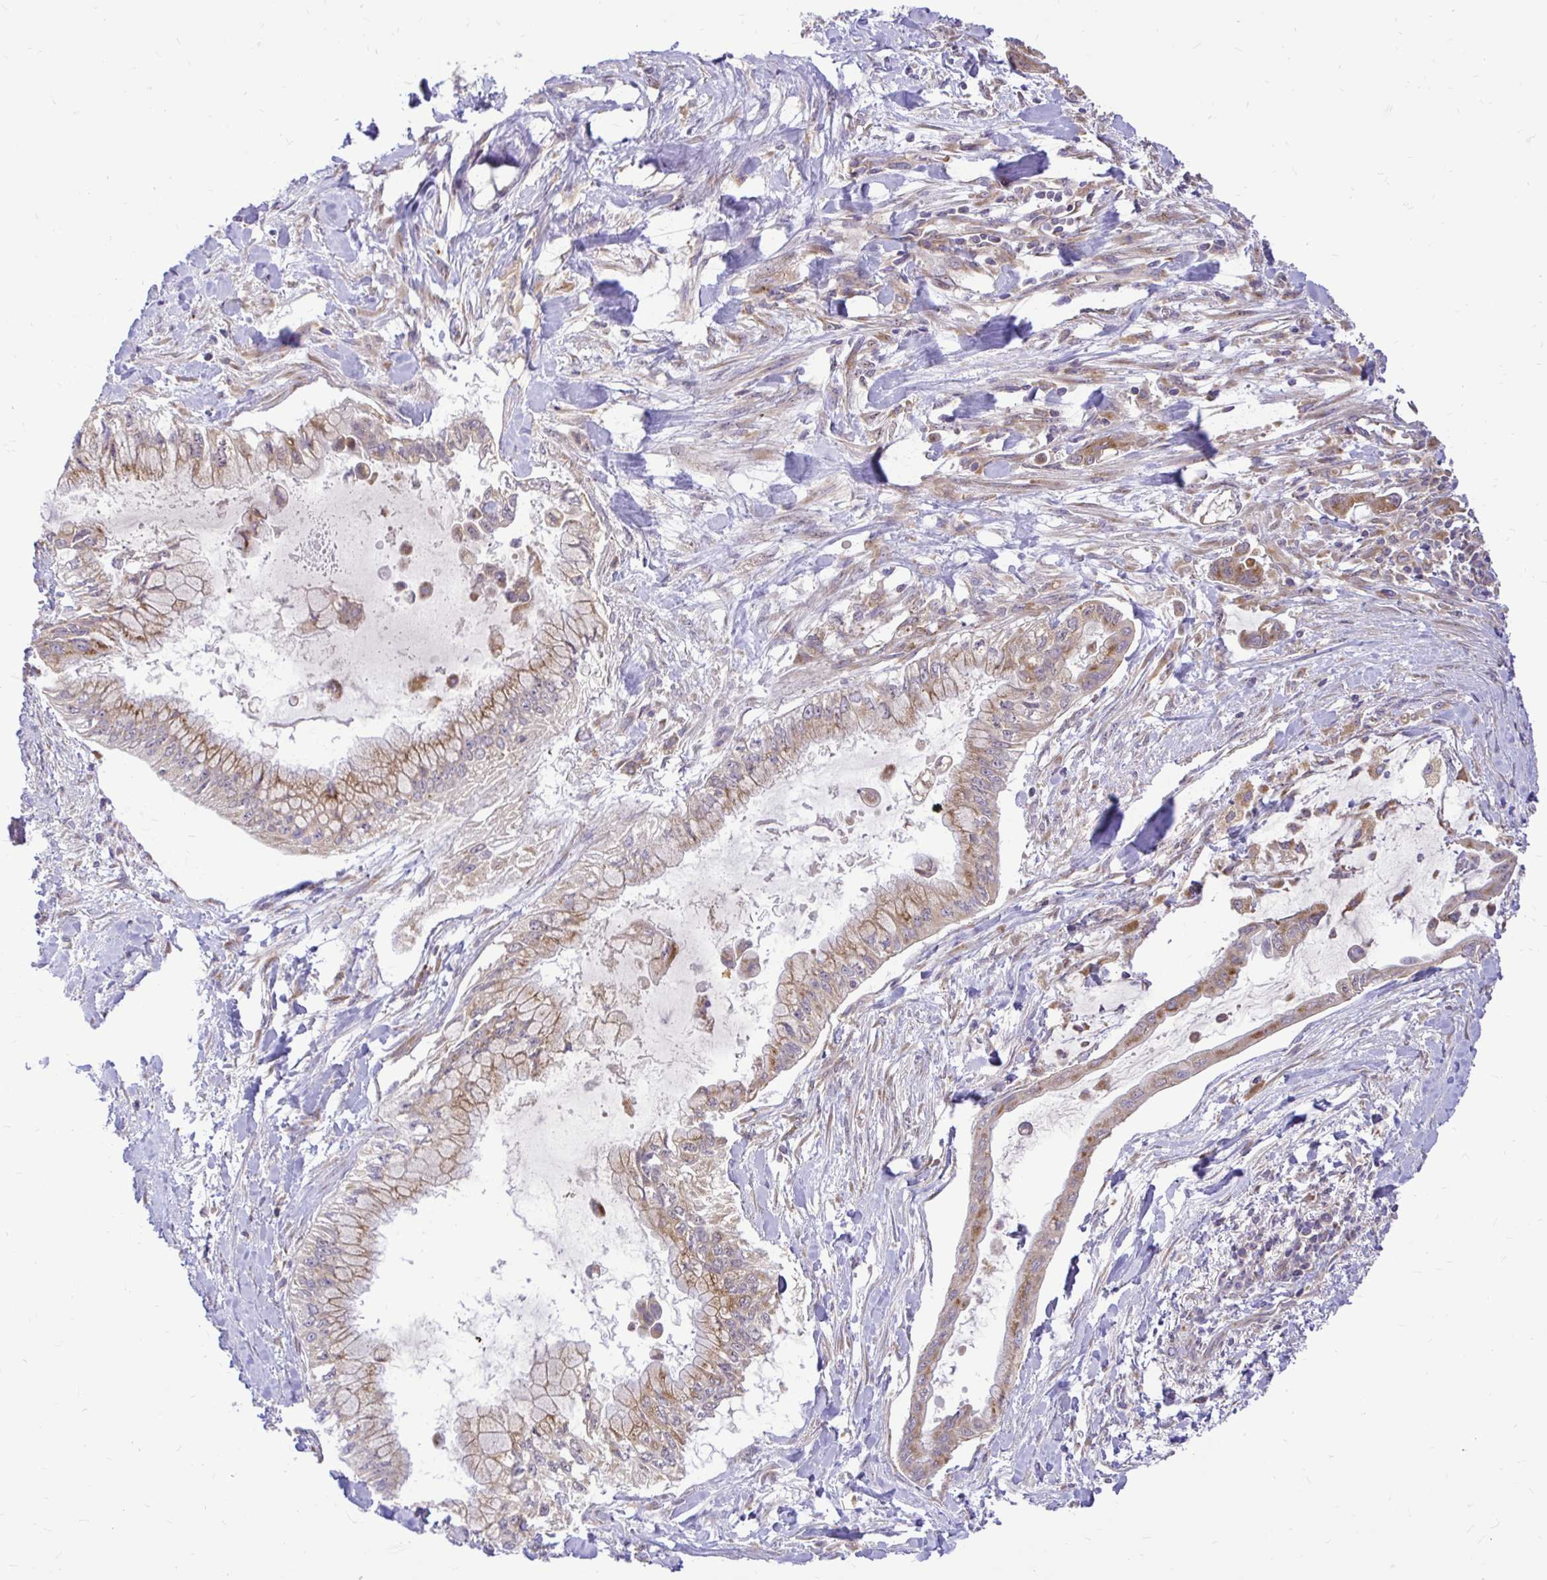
{"staining": {"intensity": "moderate", "quantity": ">75%", "location": "cytoplasmic/membranous"}, "tissue": "pancreatic cancer", "cell_type": "Tumor cells", "image_type": "cancer", "snomed": [{"axis": "morphology", "description": "Adenocarcinoma, NOS"}, {"axis": "topography", "description": "Pancreas"}], "caption": "The photomicrograph demonstrates immunohistochemical staining of adenocarcinoma (pancreatic). There is moderate cytoplasmic/membranous staining is seen in about >75% of tumor cells. The staining was performed using DAB, with brown indicating positive protein expression. Nuclei are stained blue with hematoxylin.", "gene": "VTI1B", "patient": {"sex": "male", "age": 48}}